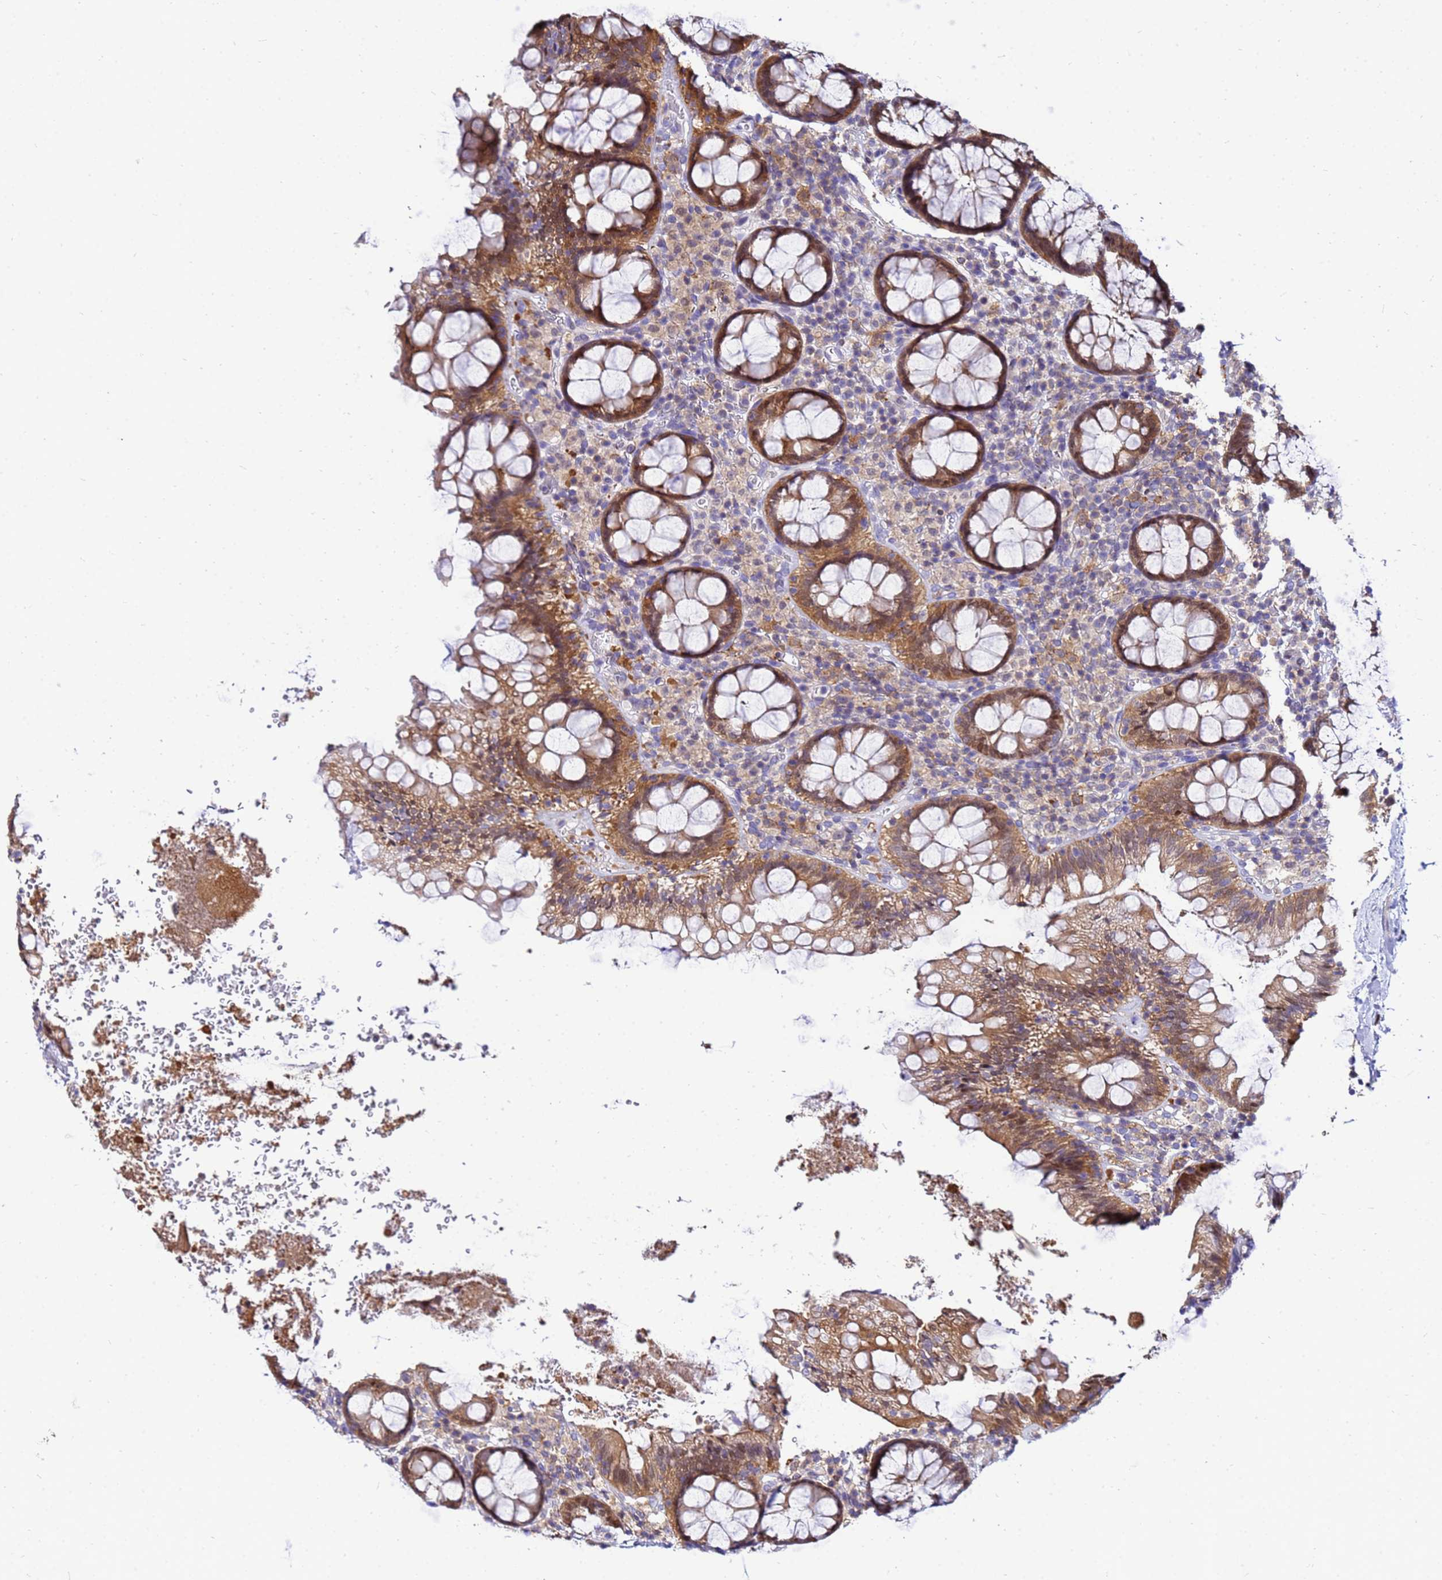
{"staining": {"intensity": "moderate", "quantity": ">75%", "location": "cytoplasmic/membranous,nuclear"}, "tissue": "rectum", "cell_type": "Glandular cells", "image_type": "normal", "snomed": [{"axis": "morphology", "description": "Normal tissue, NOS"}, {"axis": "topography", "description": "Rectum"}], "caption": "The immunohistochemical stain shows moderate cytoplasmic/membranous,nuclear staining in glandular cells of normal rectum. (DAB = brown stain, brightfield microscopy at high magnification).", "gene": "DBNDD2", "patient": {"sex": "male", "age": 83}}